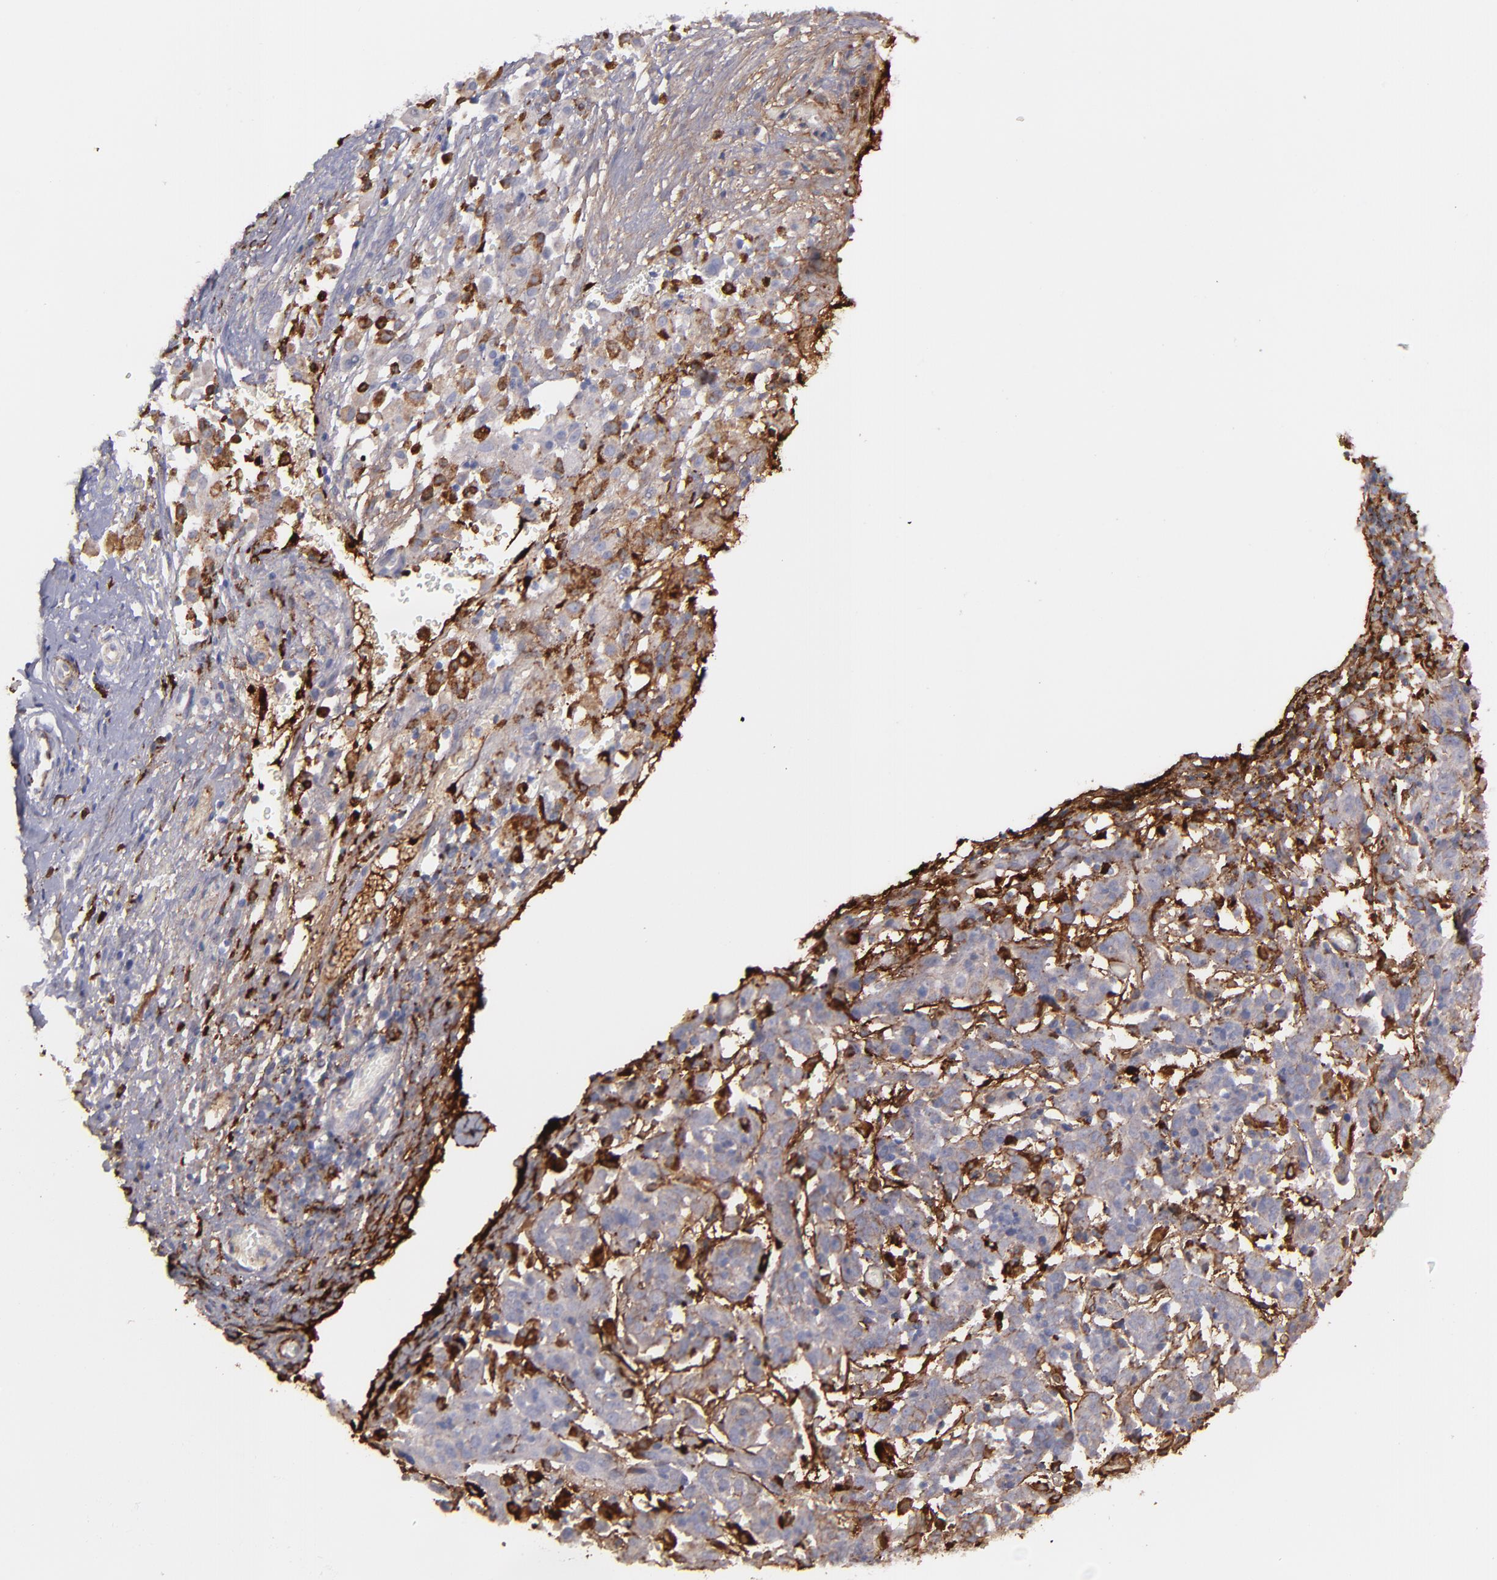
{"staining": {"intensity": "weak", "quantity": "<25%", "location": "cytoplasmic/membranous"}, "tissue": "cervical cancer", "cell_type": "Tumor cells", "image_type": "cancer", "snomed": [{"axis": "morphology", "description": "Normal tissue, NOS"}, {"axis": "morphology", "description": "Squamous cell carcinoma, NOS"}, {"axis": "topography", "description": "Cervix"}], "caption": "A high-resolution micrograph shows IHC staining of cervical cancer, which exhibits no significant positivity in tumor cells. (IHC, brightfield microscopy, high magnification).", "gene": "C1QA", "patient": {"sex": "female", "age": 67}}